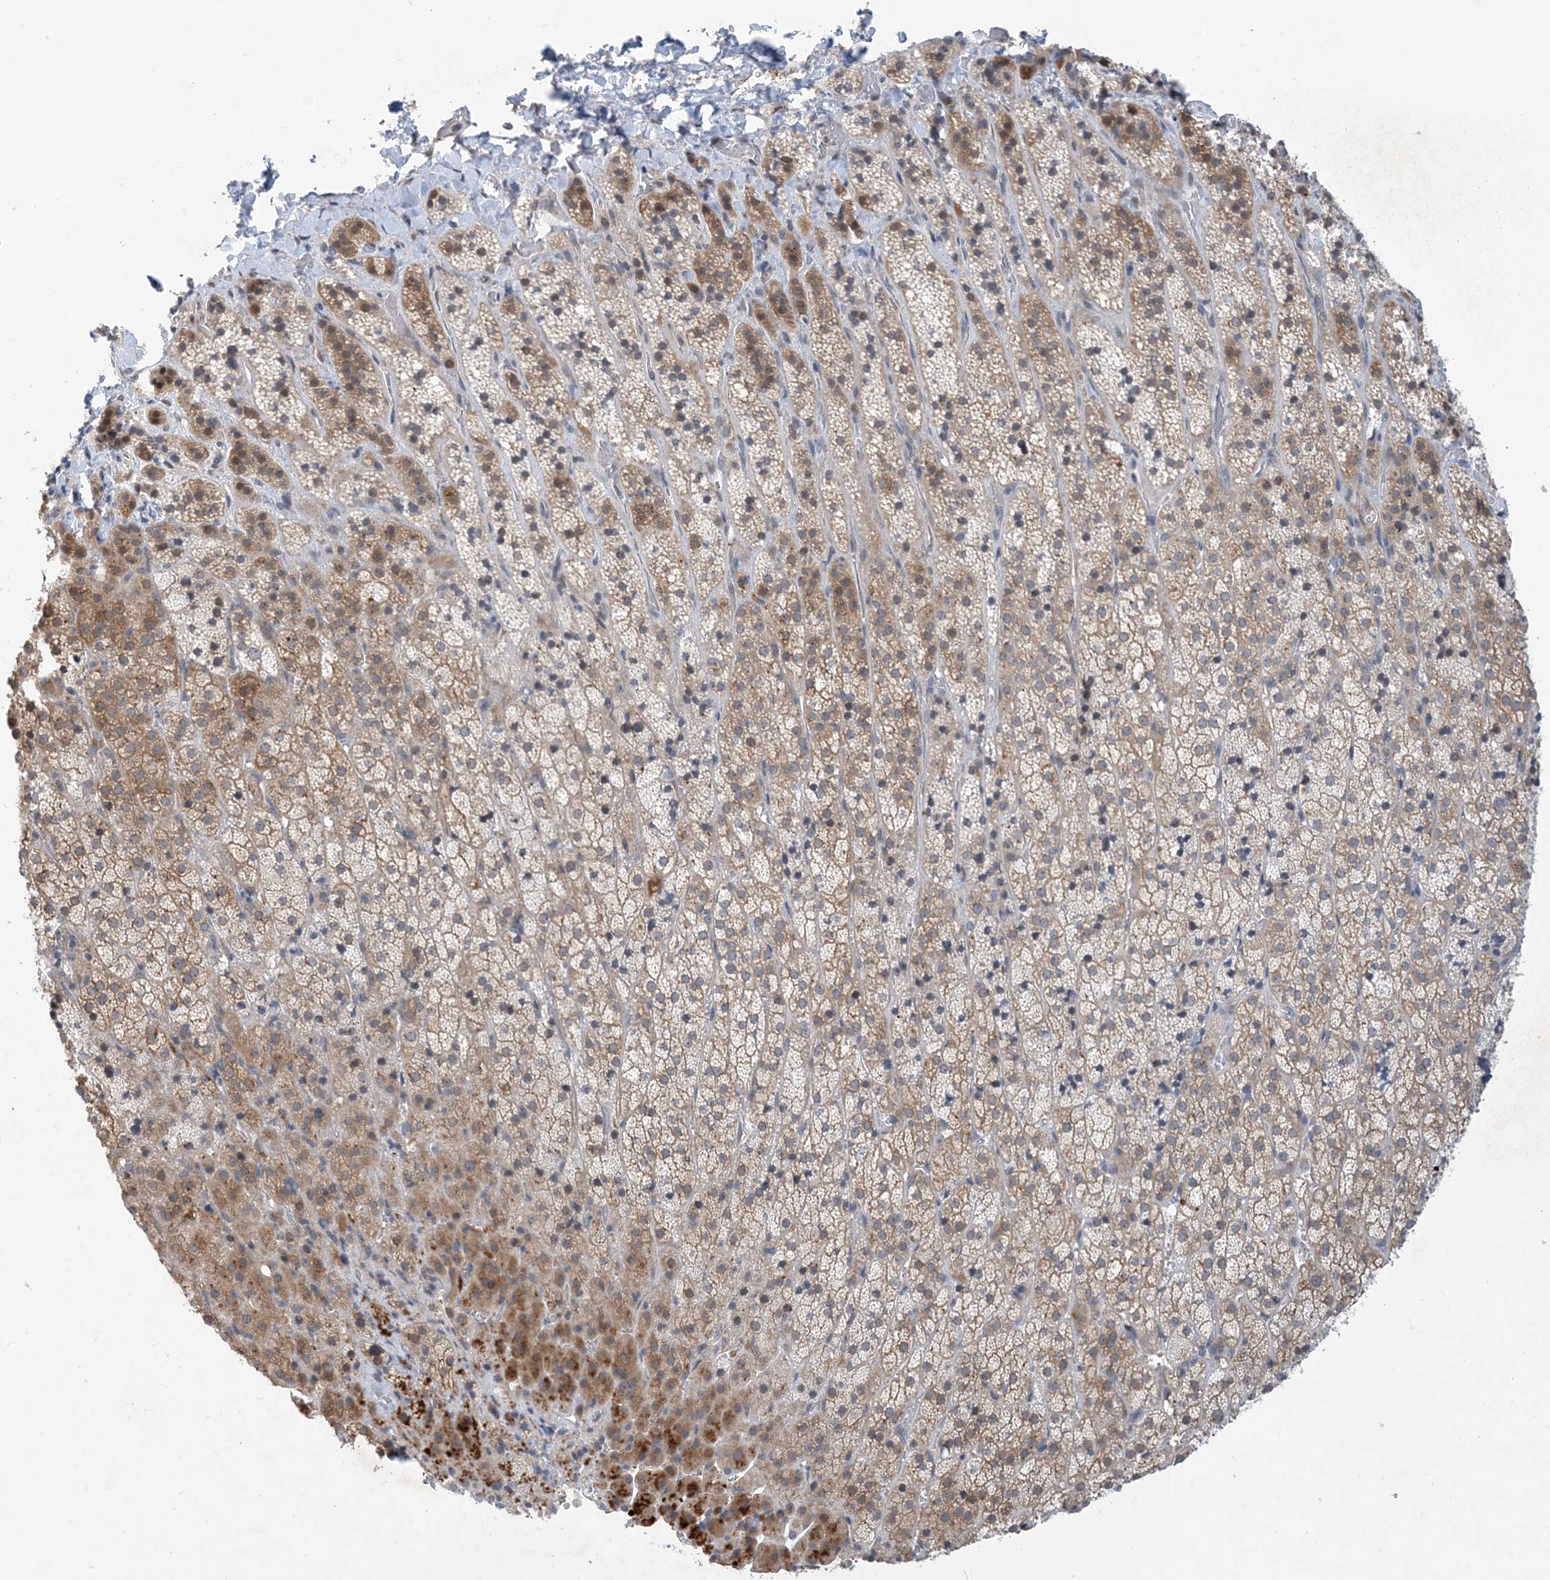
{"staining": {"intensity": "moderate", "quantity": "<25%", "location": "cytoplasmic/membranous"}, "tissue": "adrenal gland", "cell_type": "Glandular cells", "image_type": "normal", "snomed": [{"axis": "morphology", "description": "Normal tissue, NOS"}, {"axis": "topography", "description": "Adrenal gland"}], "caption": "An immunohistochemistry (IHC) histopathology image of normal tissue is shown. Protein staining in brown shows moderate cytoplasmic/membranous positivity in adrenal gland within glandular cells. Immunohistochemistry (ihc) stains the protein of interest in brown and the nuclei are stained blue.", "gene": "TINAG", "patient": {"sex": "female", "age": 57}}